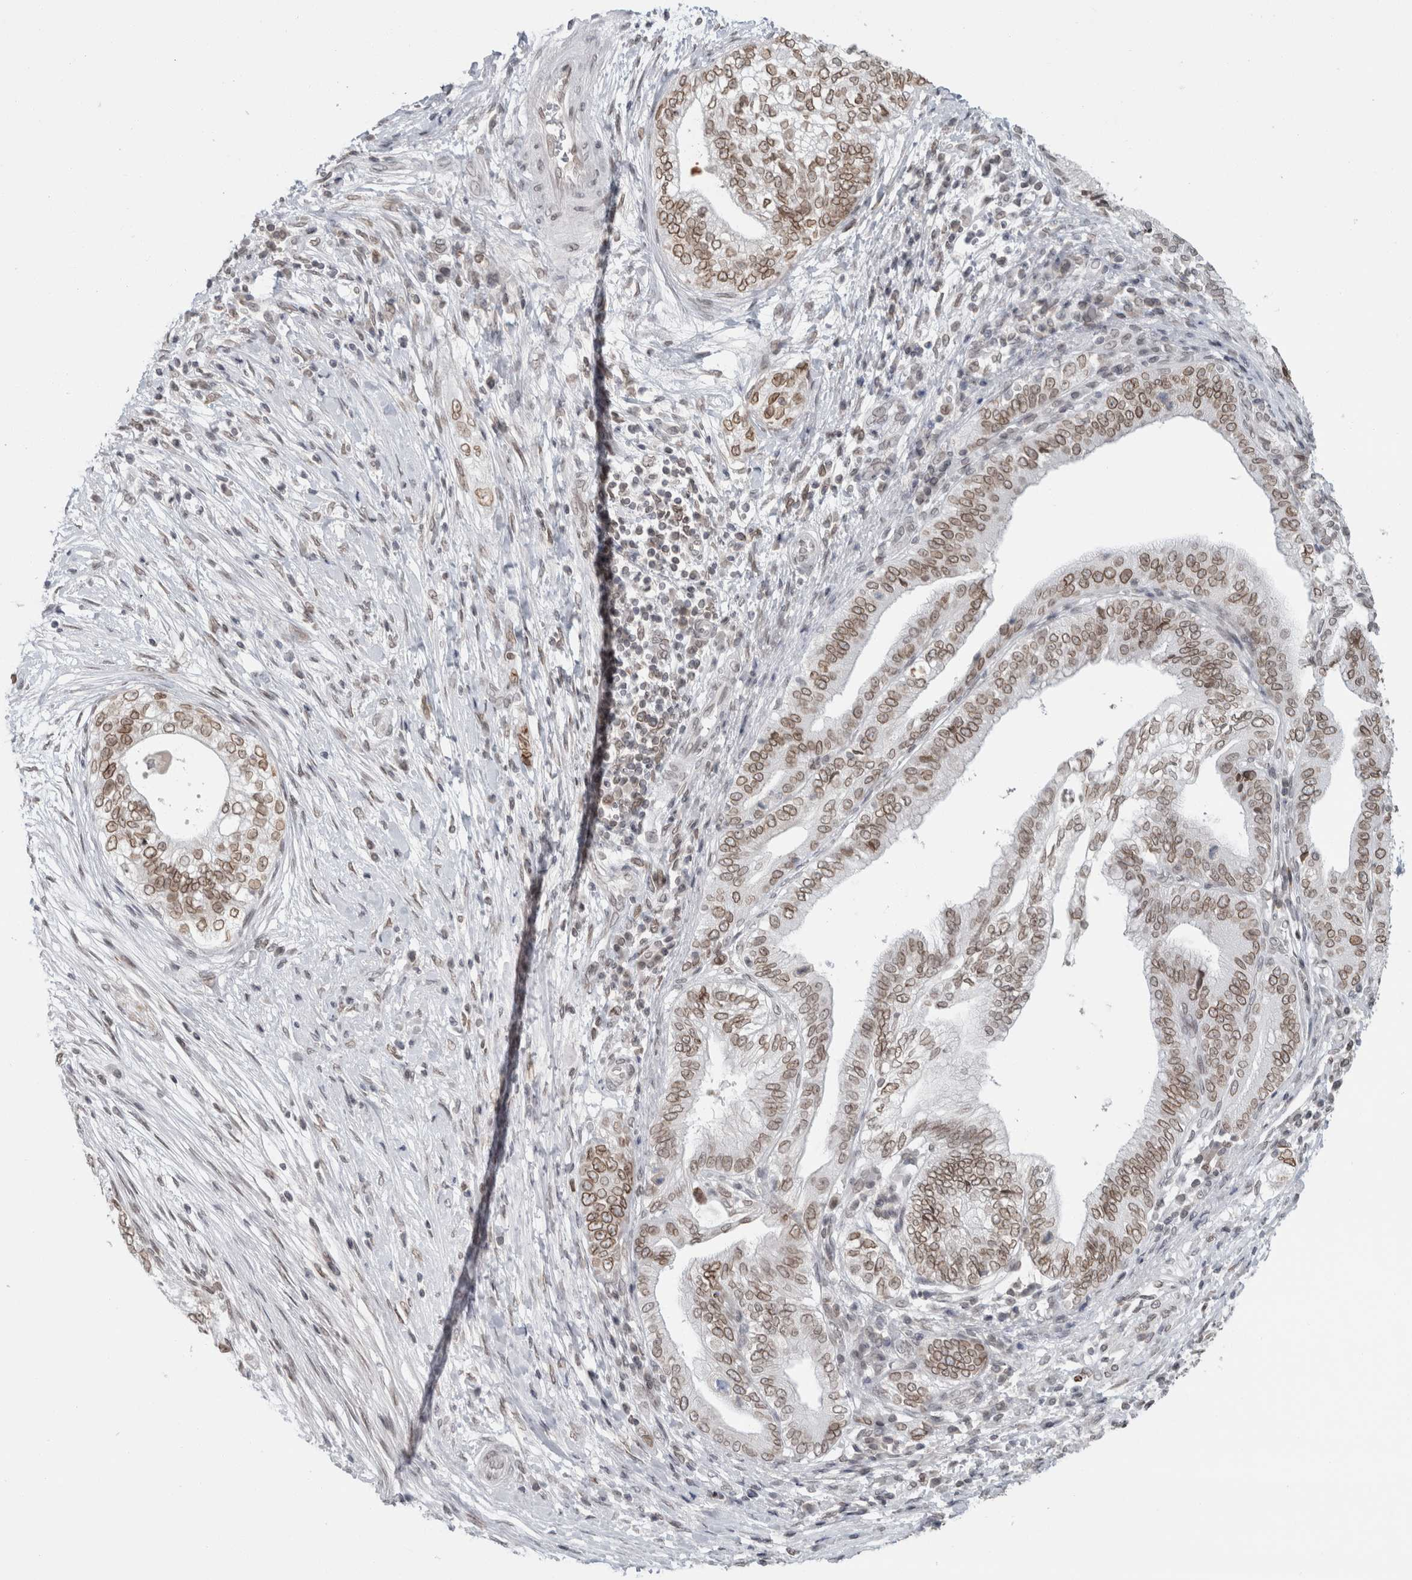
{"staining": {"intensity": "weak", "quantity": ">75%", "location": "cytoplasmic/membranous,nuclear"}, "tissue": "pancreatic cancer", "cell_type": "Tumor cells", "image_type": "cancer", "snomed": [{"axis": "morphology", "description": "Adenocarcinoma, NOS"}, {"axis": "topography", "description": "Pancreas"}], "caption": "This is an image of IHC staining of pancreatic cancer (adenocarcinoma), which shows weak expression in the cytoplasmic/membranous and nuclear of tumor cells.", "gene": "ZNF770", "patient": {"sex": "male", "age": 72}}